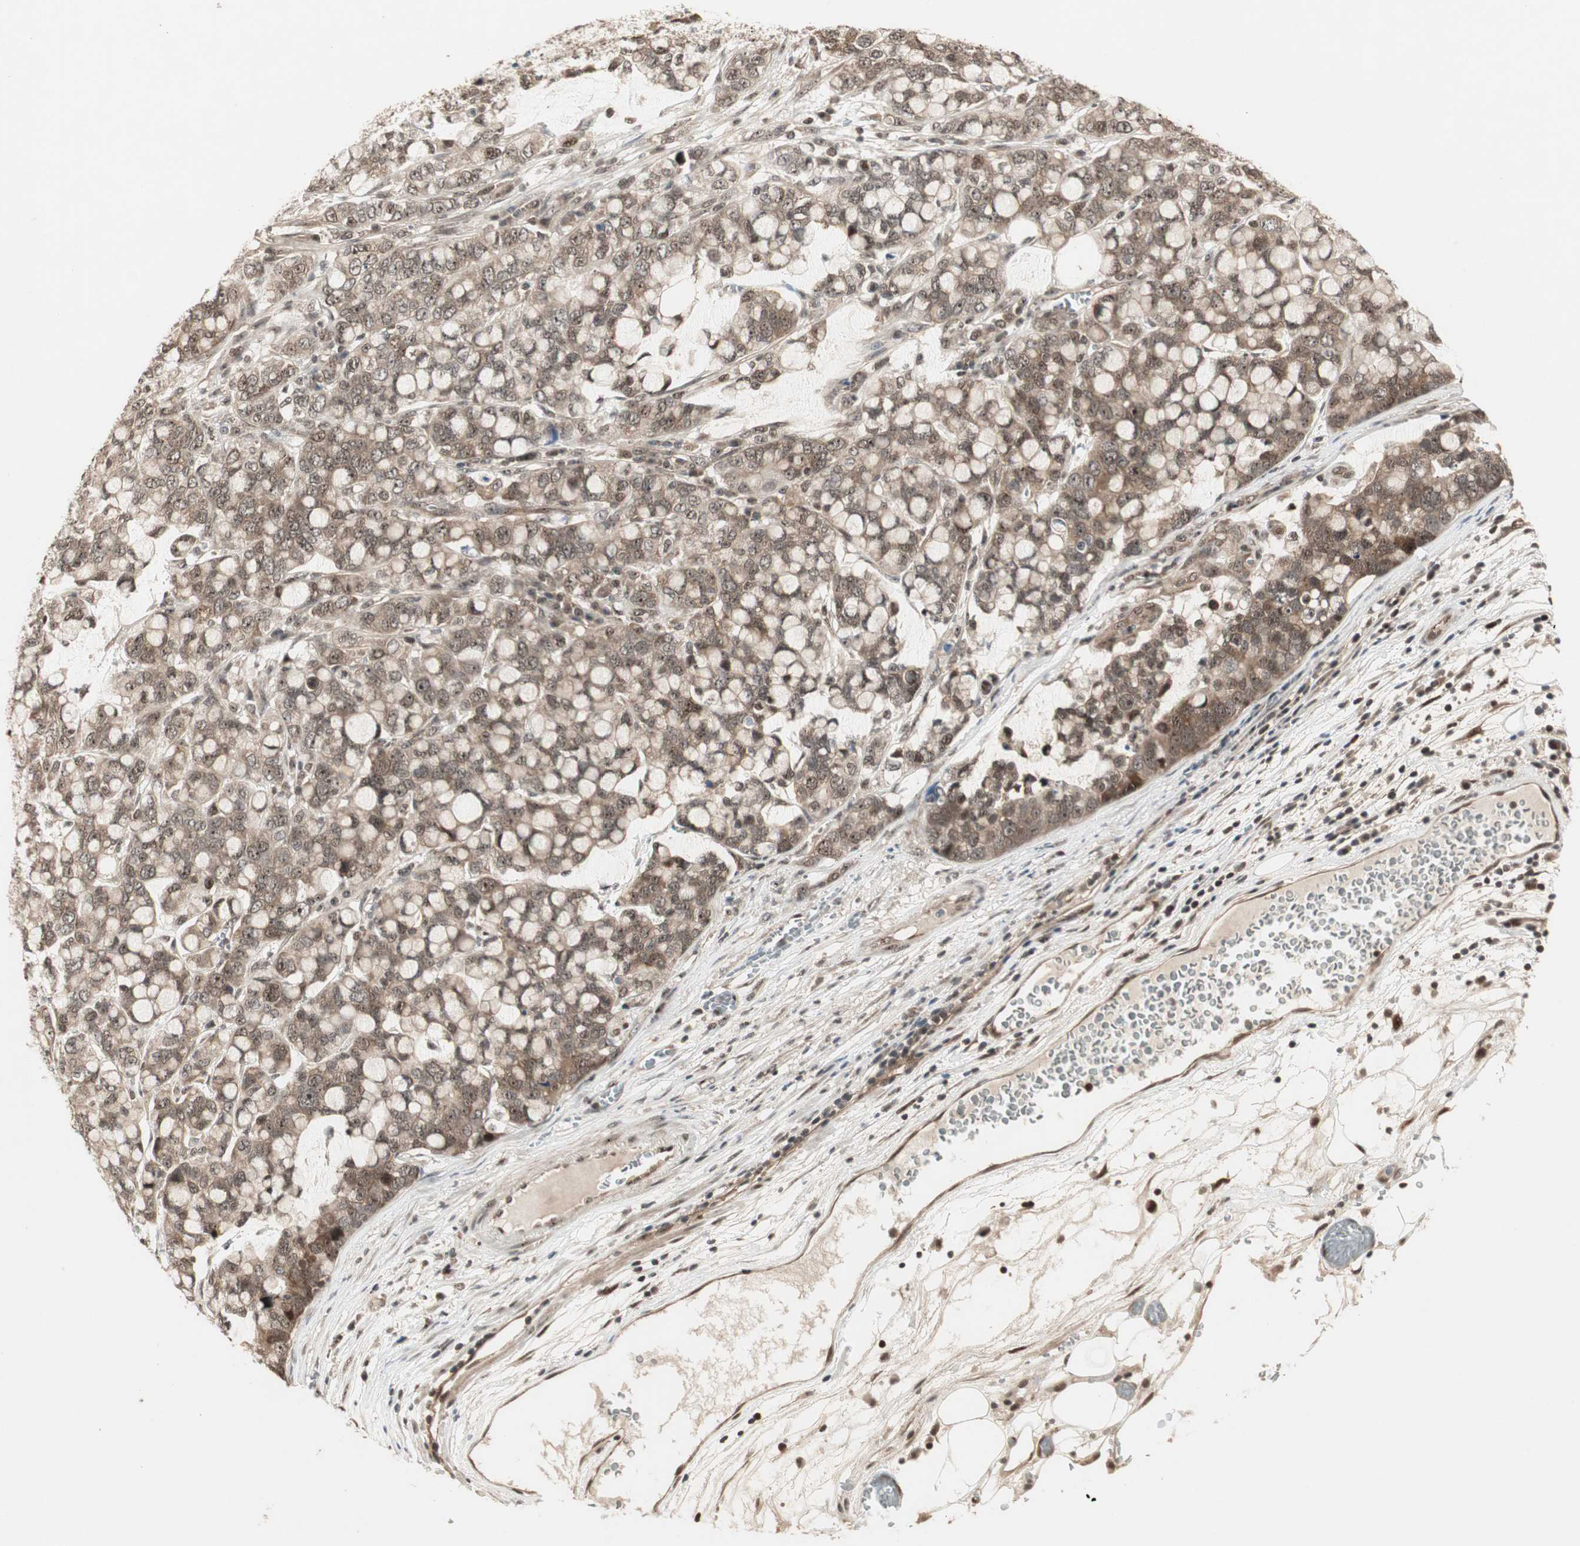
{"staining": {"intensity": "moderate", "quantity": ">75%", "location": "cytoplasmic/membranous,nuclear"}, "tissue": "stomach cancer", "cell_type": "Tumor cells", "image_type": "cancer", "snomed": [{"axis": "morphology", "description": "Adenocarcinoma, NOS"}, {"axis": "topography", "description": "Stomach, lower"}], "caption": "DAB immunohistochemical staining of human stomach cancer (adenocarcinoma) displays moderate cytoplasmic/membranous and nuclear protein positivity in approximately >75% of tumor cells.", "gene": "CSNK2B", "patient": {"sex": "male", "age": 84}}